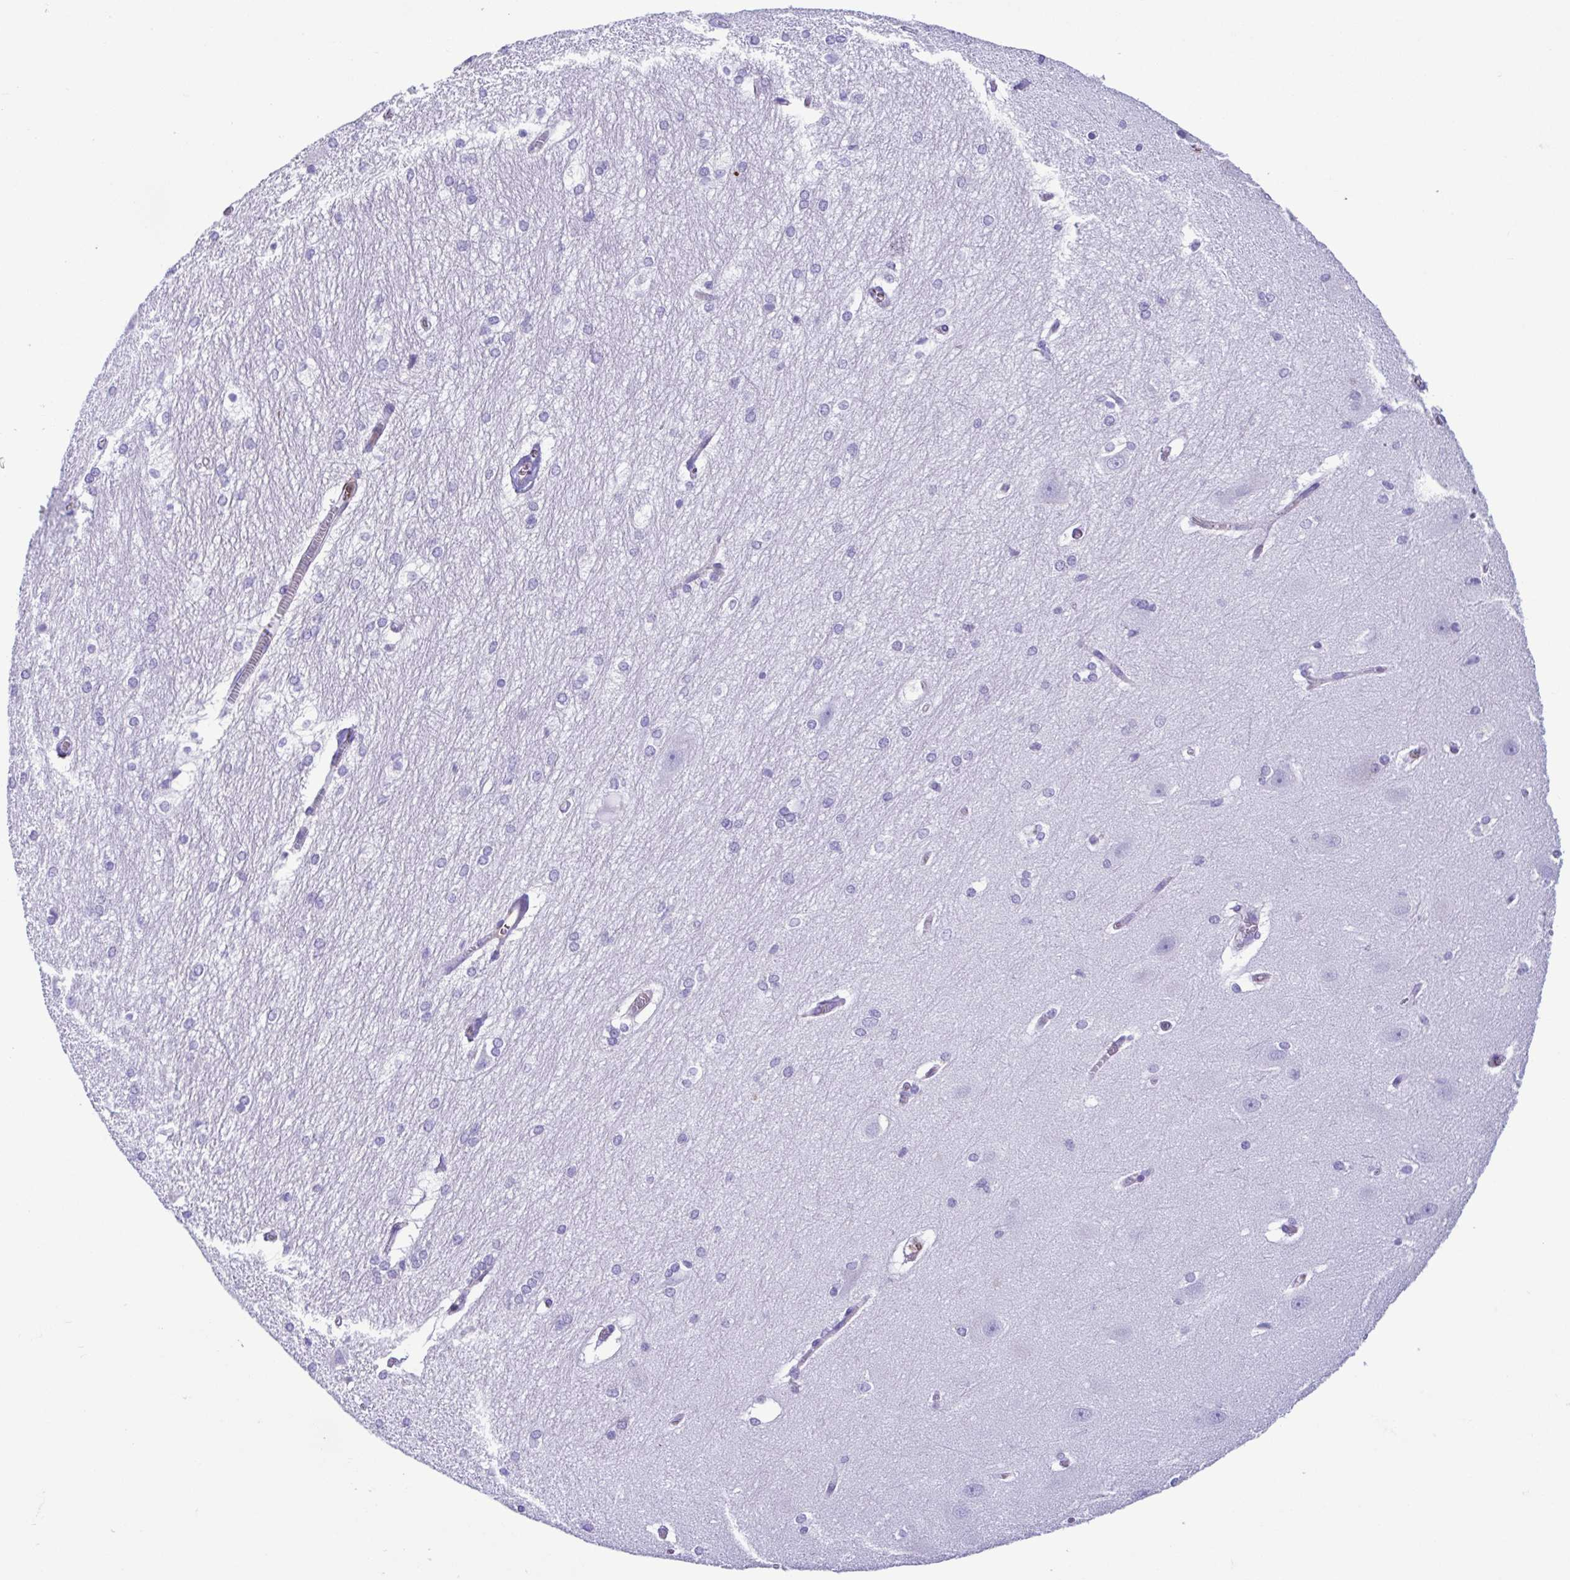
{"staining": {"intensity": "negative", "quantity": "none", "location": "none"}, "tissue": "hippocampus", "cell_type": "Glial cells", "image_type": "normal", "snomed": [{"axis": "morphology", "description": "Normal tissue, NOS"}, {"axis": "topography", "description": "Cerebral cortex"}, {"axis": "topography", "description": "Hippocampus"}], "caption": "Immunohistochemistry micrograph of normal hippocampus stained for a protein (brown), which shows no positivity in glial cells. The staining is performed using DAB brown chromogen with nuclei counter-stained in using hematoxylin.", "gene": "CYP11B1", "patient": {"sex": "female", "age": 19}}